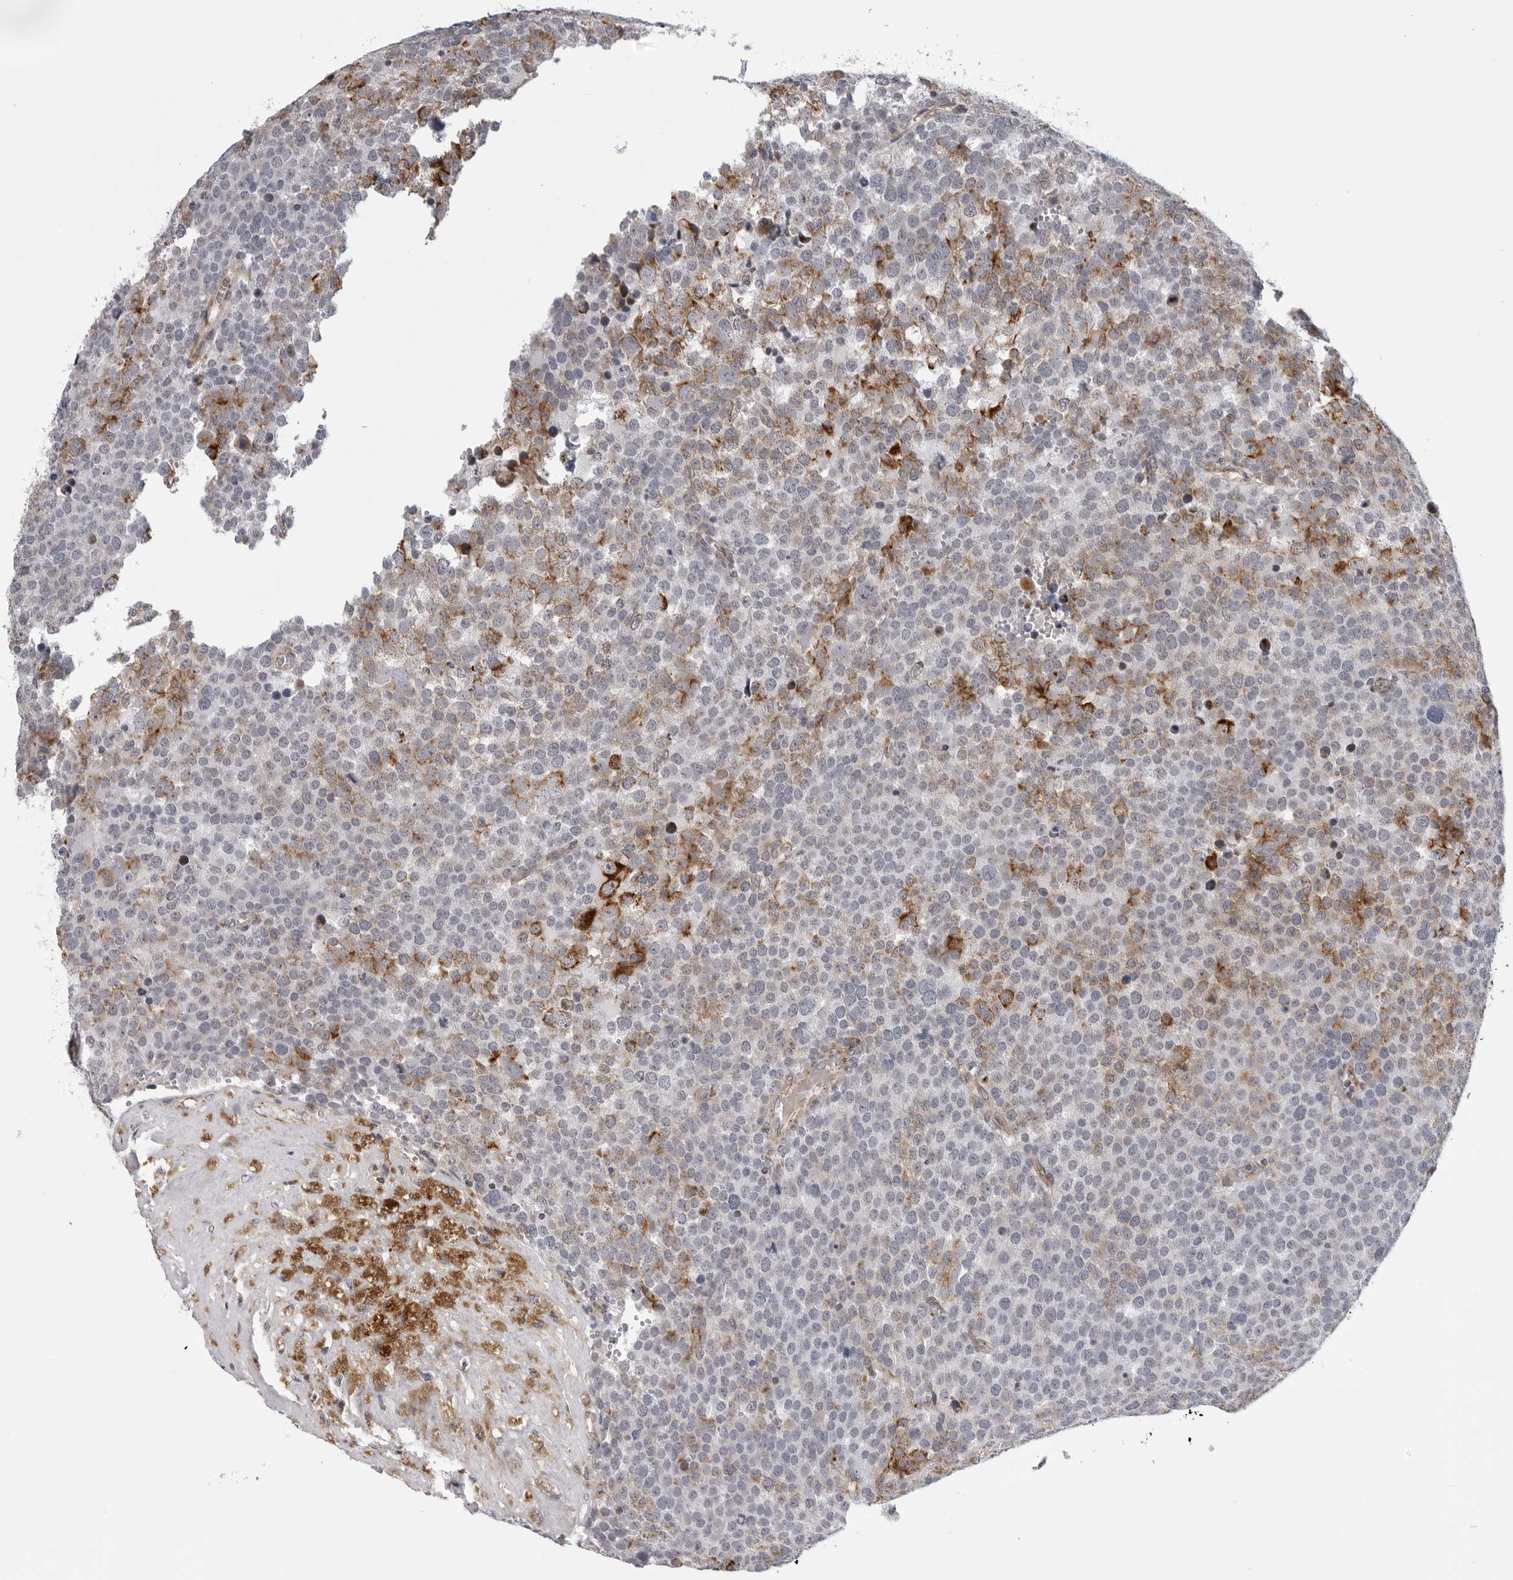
{"staining": {"intensity": "strong", "quantity": "<25%", "location": "cytoplasmic/membranous"}, "tissue": "testis cancer", "cell_type": "Tumor cells", "image_type": "cancer", "snomed": [{"axis": "morphology", "description": "Seminoma, NOS"}, {"axis": "topography", "description": "Testis"}], "caption": "Seminoma (testis) stained with a brown dye demonstrates strong cytoplasmic/membranous positive positivity in about <25% of tumor cells.", "gene": "CDK20", "patient": {"sex": "male", "age": 71}}